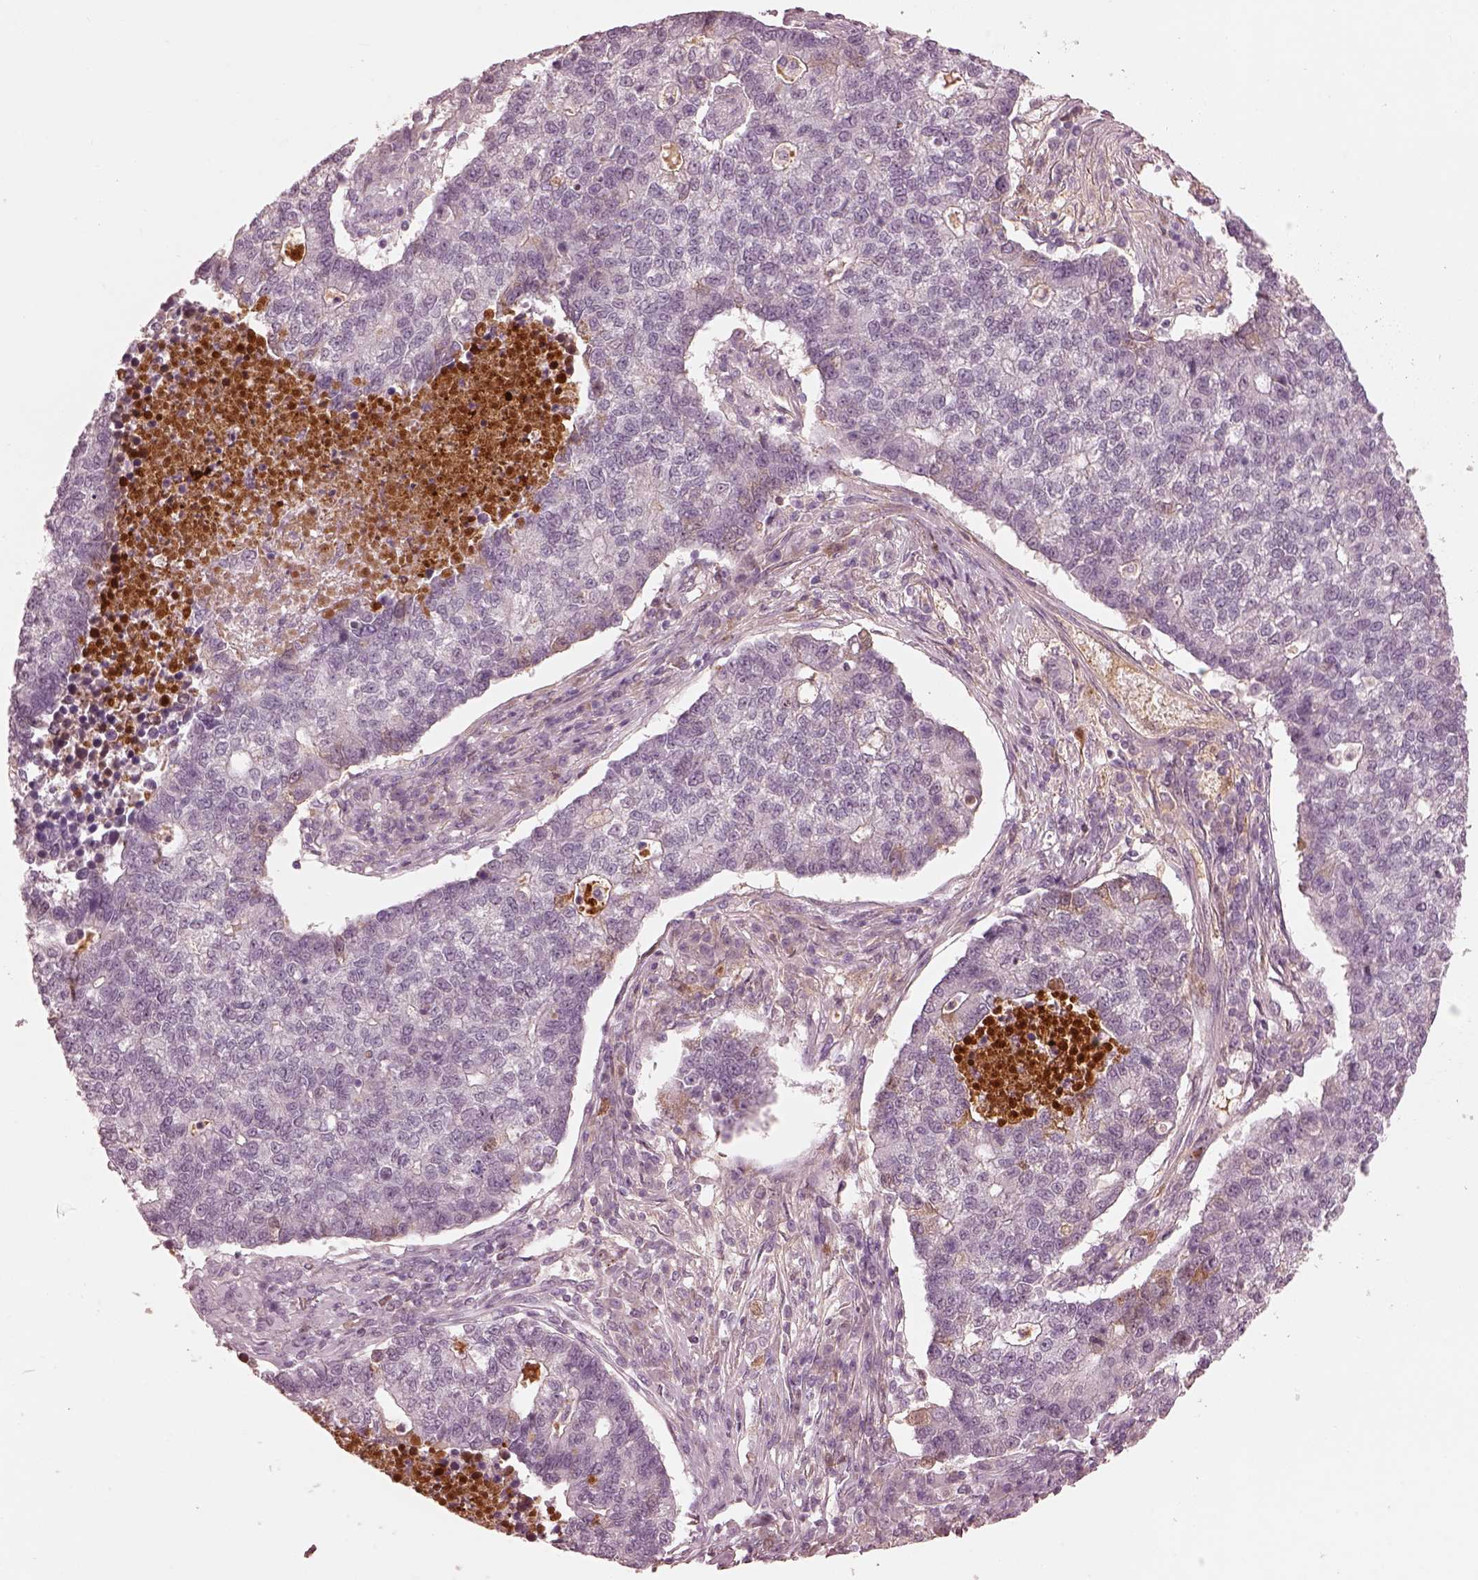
{"staining": {"intensity": "negative", "quantity": "none", "location": "none"}, "tissue": "lung cancer", "cell_type": "Tumor cells", "image_type": "cancer", "snomed": [{"axis": "morphology", "description": "Adenocarcinoma, NOS"}, {"axis": "topography", "description": "Lung"}], "caption": "Immunohistochemistry of human lung adenocarcinoma displays no expression in tumor cells.", "gene": "KCNA2", "patient": {"sex": "male", "age": 57}}